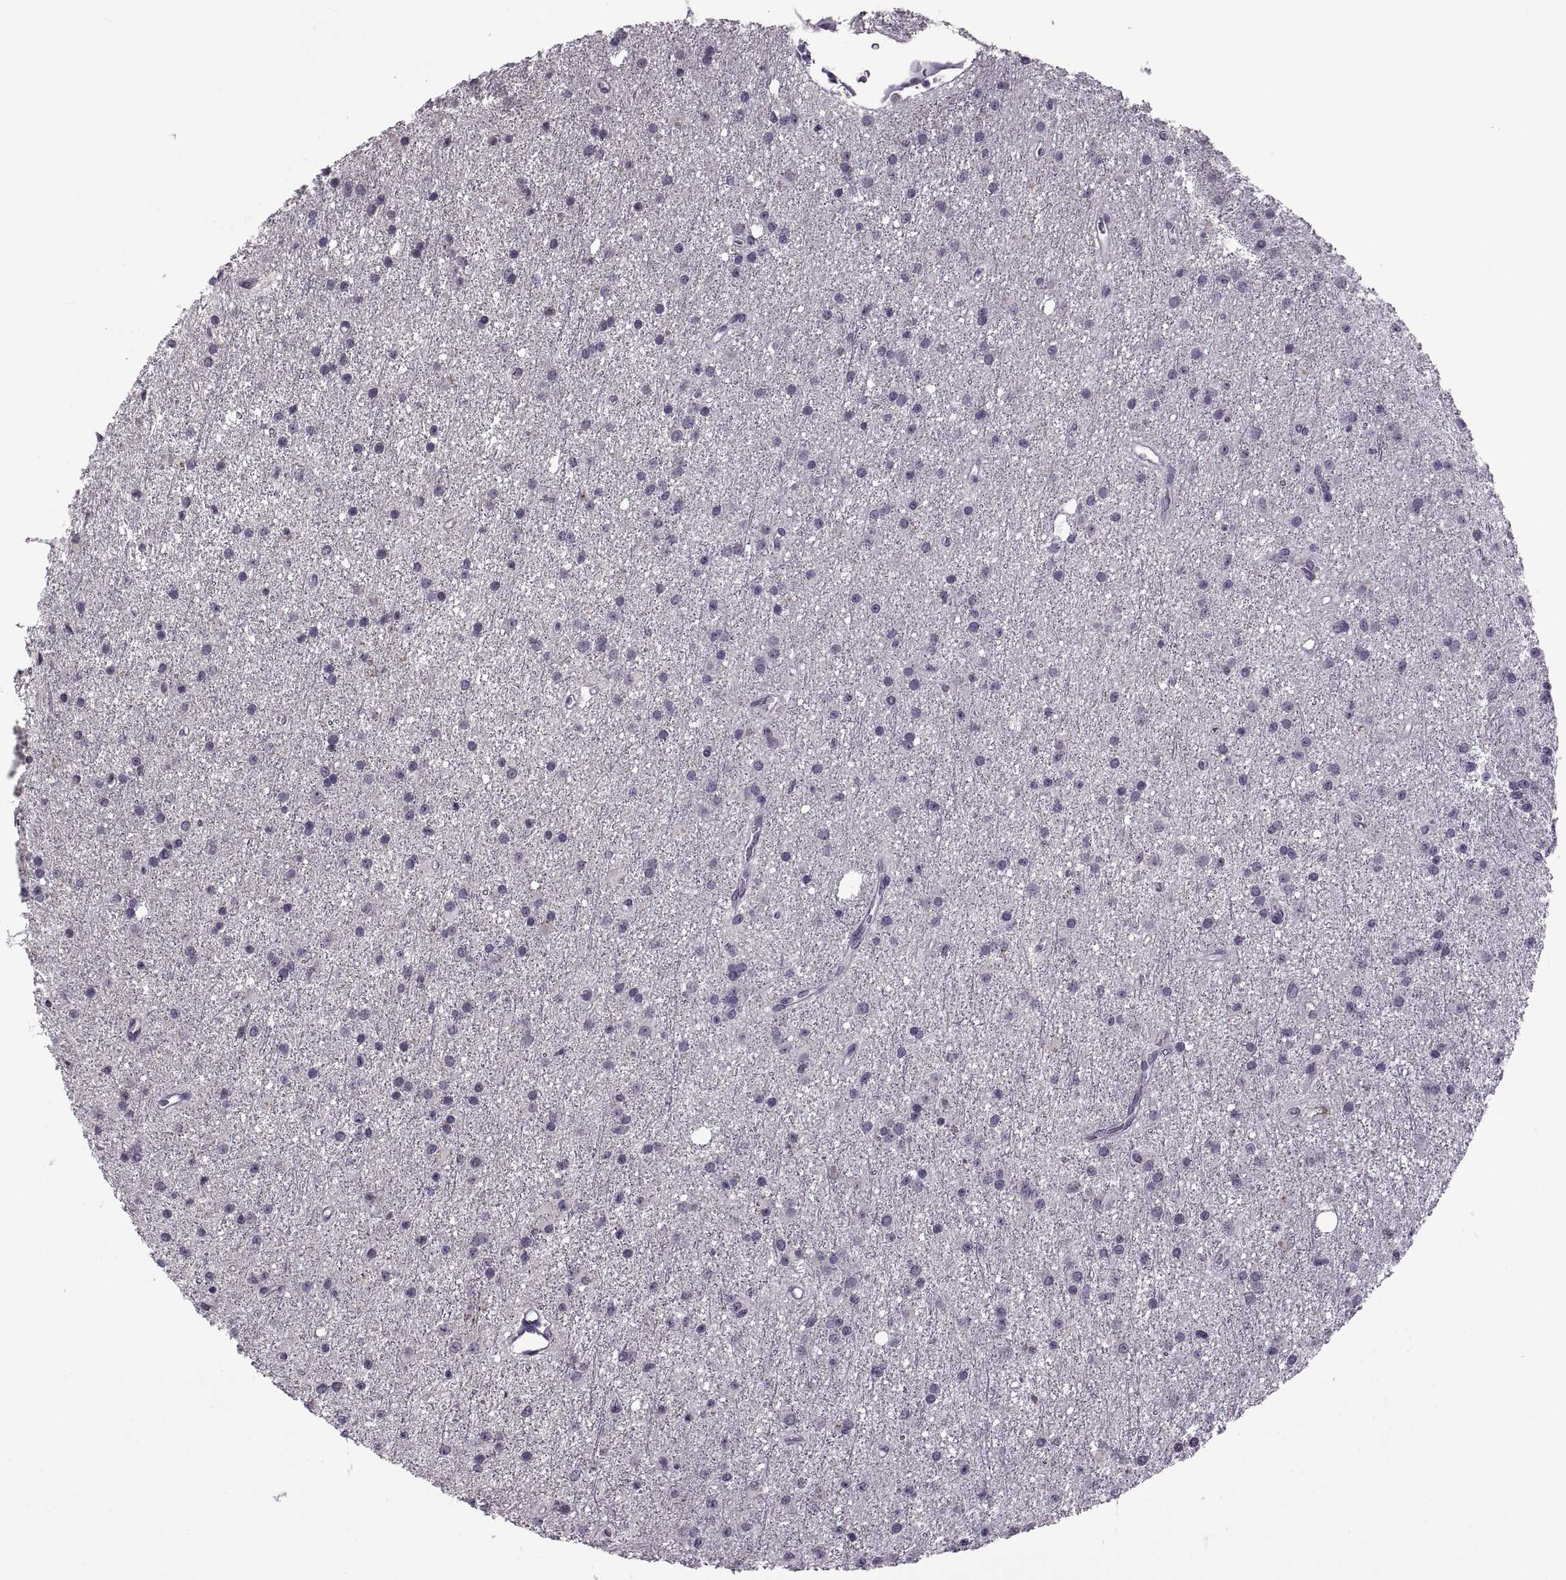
{"staining": {"intensity": "negative", "quantity": "none", "location": "none"}, "tissue": "glioma", "cell_type": "Tumor cells", "image_type": "cancer", "snomed": [{"axis": "morphology", "description": "Glioma, malignant, Low grade"}, {"axis": "topography", "description": "Brain"}], "caption": "This image is of glioma stained with immunohistochemistry (IHC) to label a protein in brown with the nuclei are counter-stained blue. There is no staining in tumor cells.", "gene": "OTP", "patient": {"sex": "male", "age": 27}}